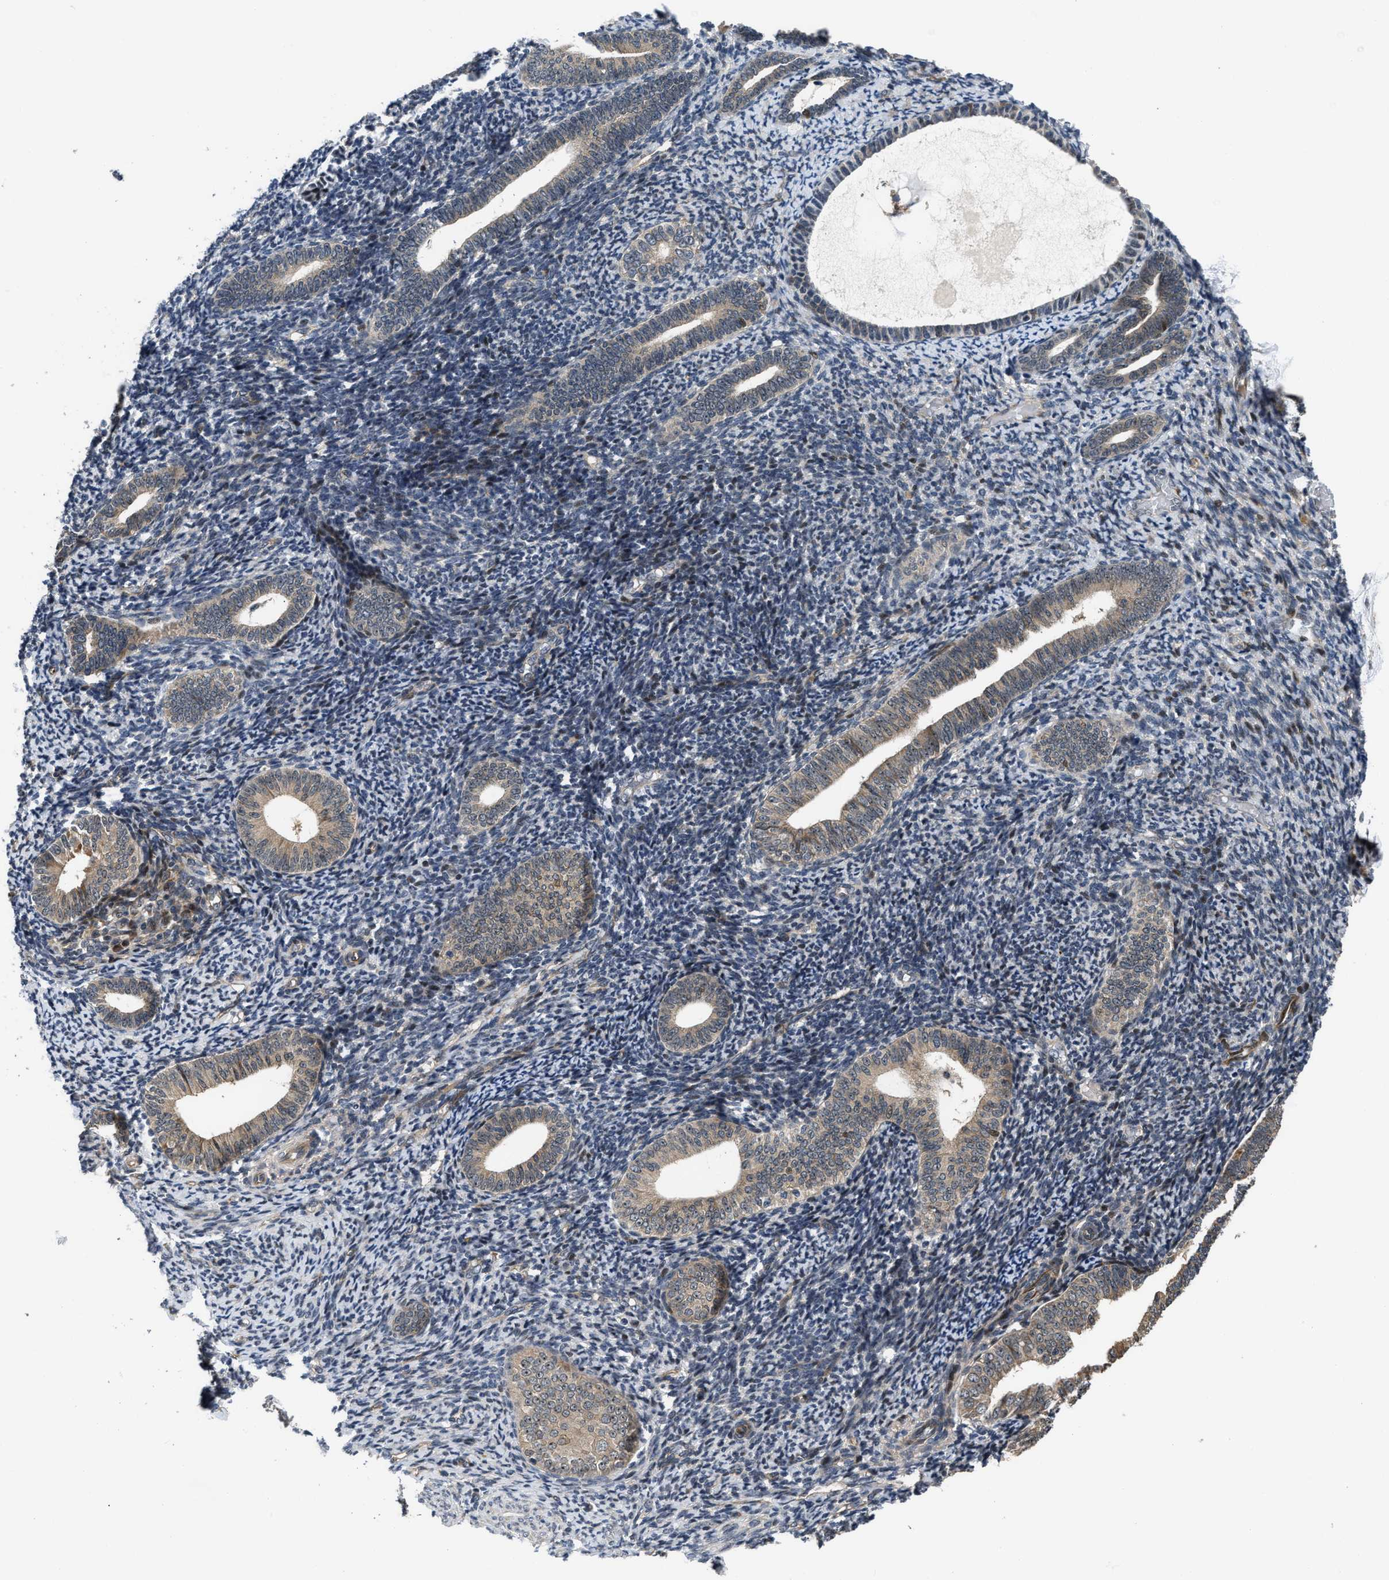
{"staining": {"intensity": "negative", "quantity": "none", "location": "none"}, "tissue": "endometrium", "cell_type": "Cells in endometrial stroma", "image_type": "normal", "snomed": [{"axis": "morphology", "description": "Normal tissue, NOS"}, {"axis": "topography", "description": "Endometrium"}], "caption": "IHC of normal endometrium demonstrates no staining in cells in endometrial stroma.", "gene": "ALDH3A2", "patient": {"sex": "female", "age": 66}}